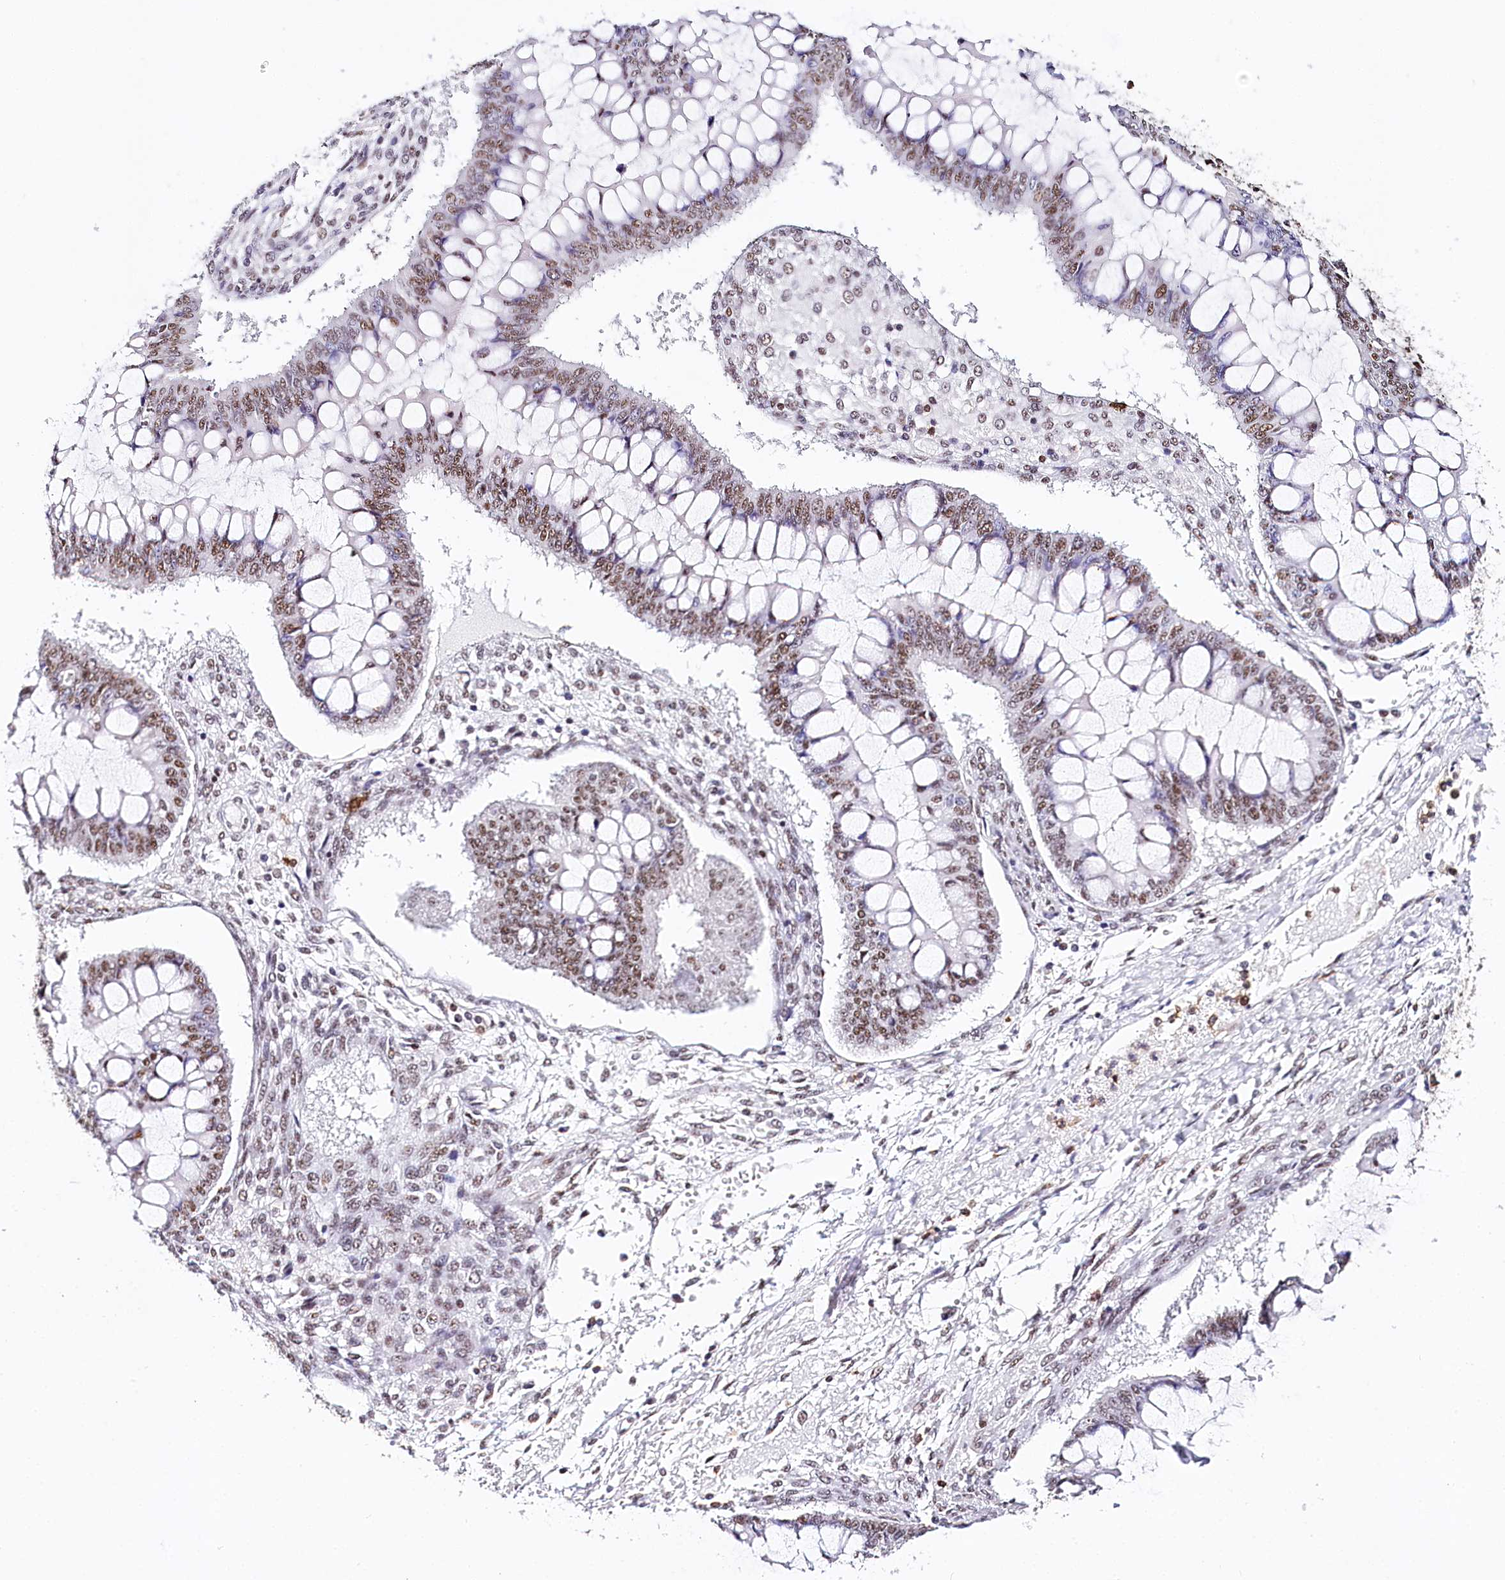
{"staining": {"intensity": "moderate", "quantity": ">75%", "location": "nuclear"}, "tissue": "ovarian cancer", "cell_type": "Tumor cells", "image_type": "cancer", "snomed": [{"axis": "morphology", "description": "Cystadenocarcinoma, mucinous, NOS"}, {"axis": "topography", "description": "Ovary"}], "caption": "There is medium levels of moderate nuclear staining in tumor cells of ovarian cancer, as demonstrated by immunohistochemical staining (brown color).", "gene": "BARD1", "patient": {"sex": "female", "age": 73}}